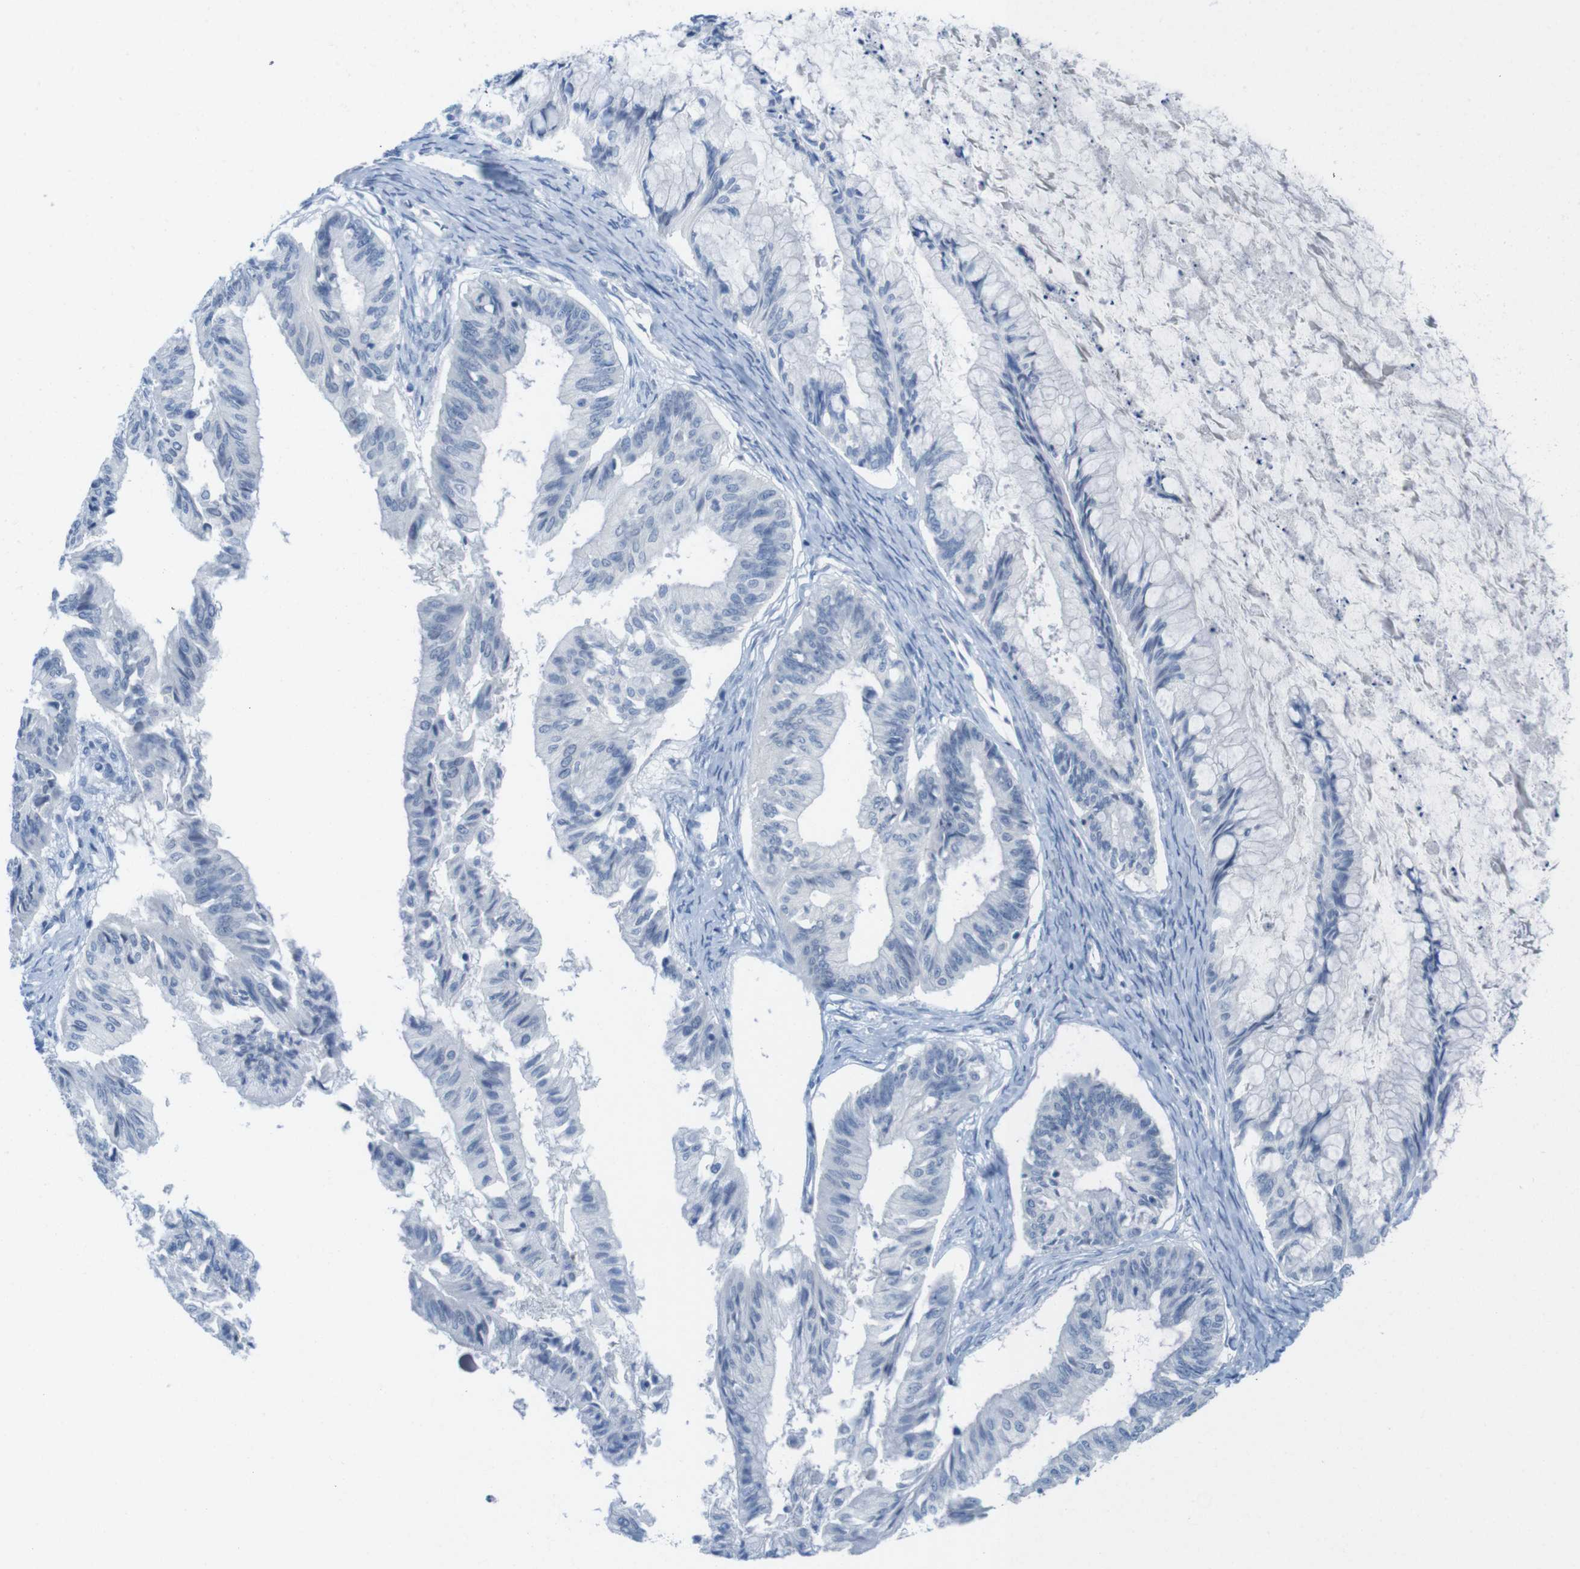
{"staining": {"intensity": "negative", "quantity": "none", "location": "none"}, "tissue": "ovarian cancer", "cell_type": "Tumor cells", "image_type": "cancer", "snomed": [{"axis": "morphology", "description": "Cystadenocarcinoma, mucinous, NOS"}, {"axis": "topography", "description": "Ovary"}], "caption": "Immunohistochemical staining of ovarian mucinous cystadenocarcinoma demonstrates no significant expression in tumor cells.", "gene": "OPN1SW", "patient": {"sex": "female", "age": 57}}